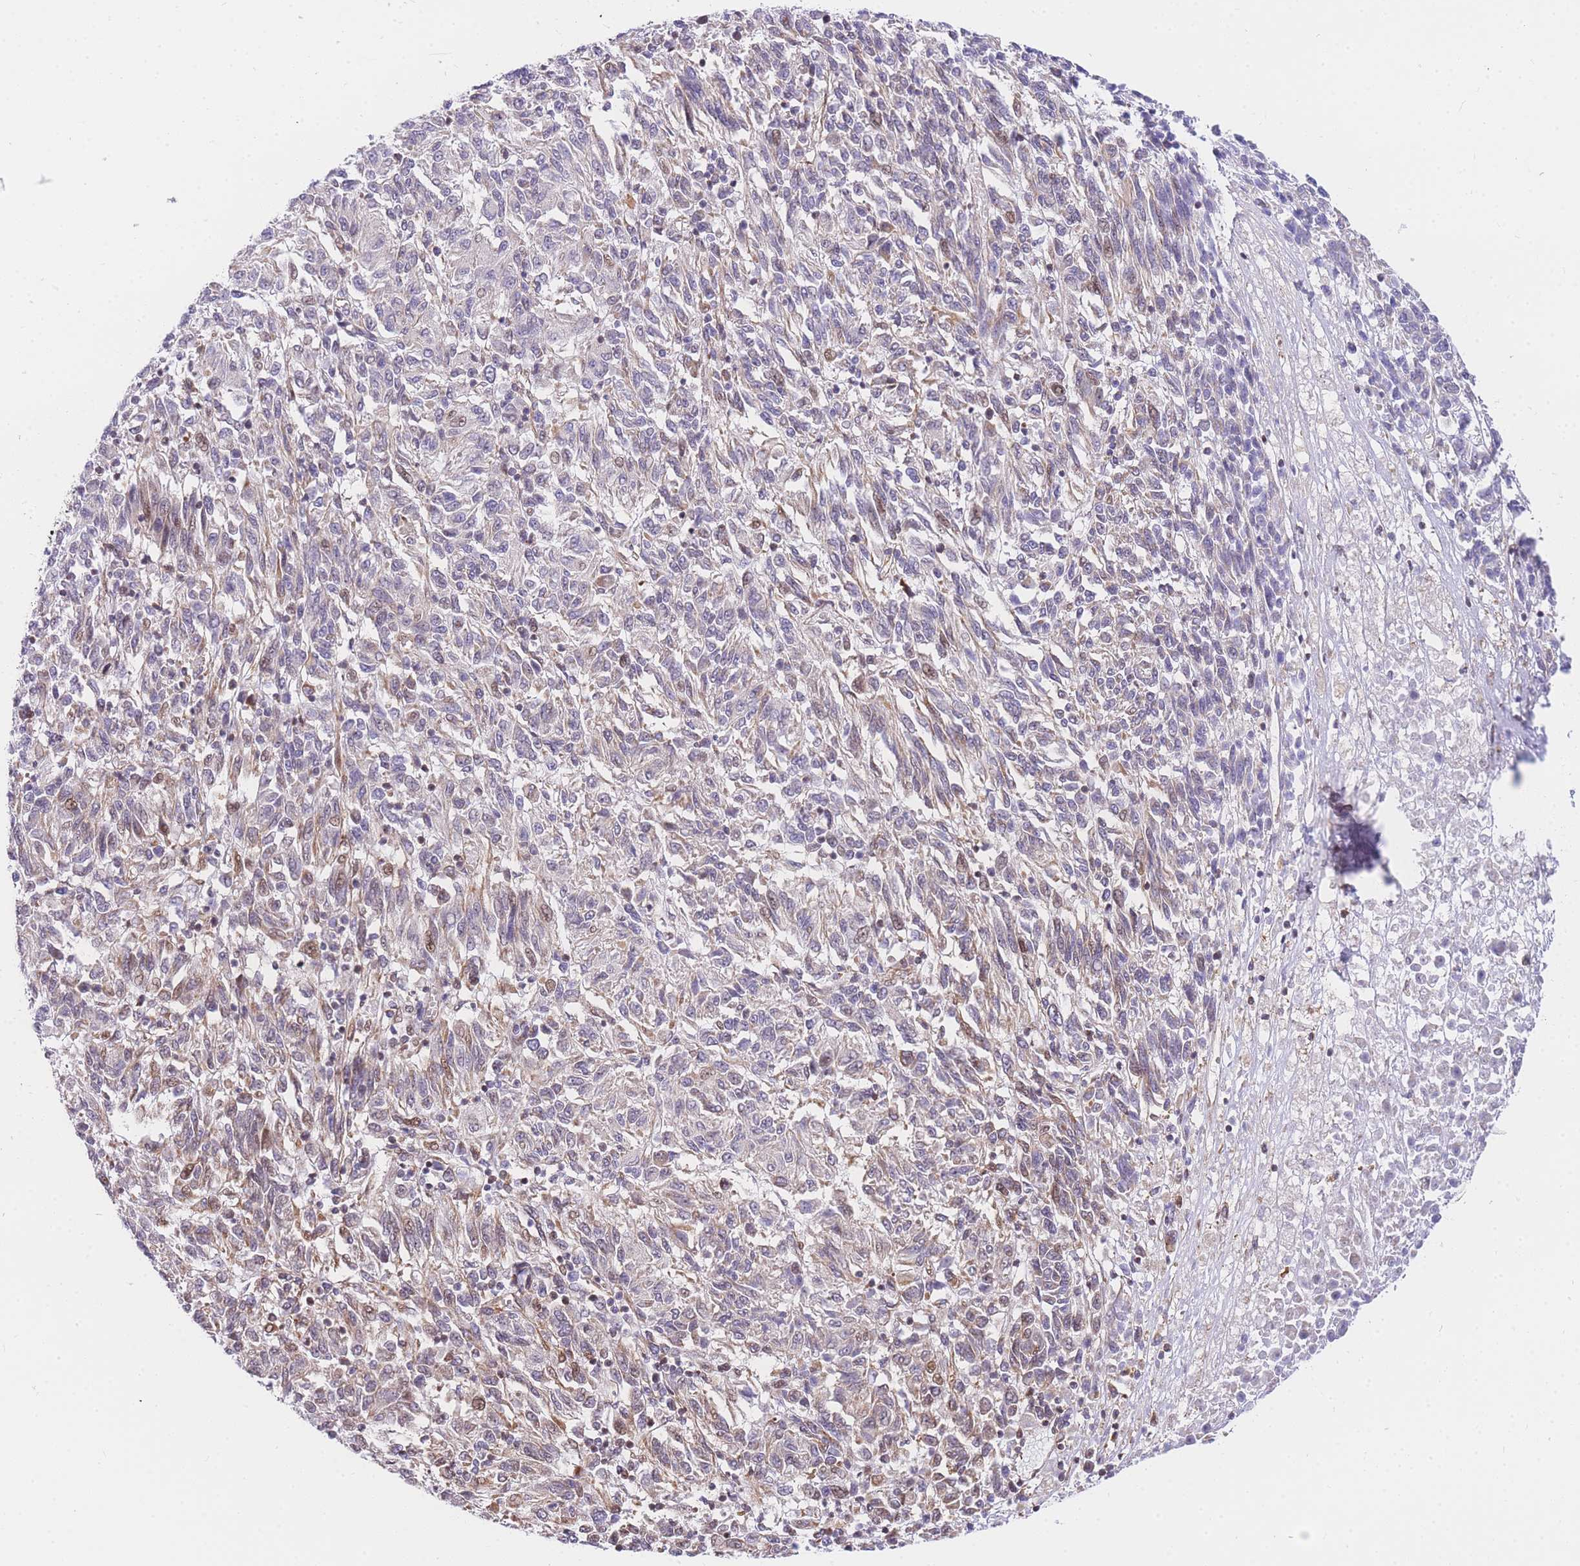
{"staining": {"intensity": "weak", "quantity": "<25%", "location": "cytoplasmic/membranous,nuclear"}, "tissue": "melanoma", "cell_type": "Tumor cells", "image_type": "cancer", "snomed": [{"axis": "morphology", "description": "Malignant melanoma, Metastatic site"}, {"axis": "topography", "description": "Lung"}], "caption": "An immunohistochemistry photomicrograph of melanoma is shown. There is no staining in tumor cells of melanoma.", "gene": "S100PBP", "patient": {"sex": "male", "age": 64}}